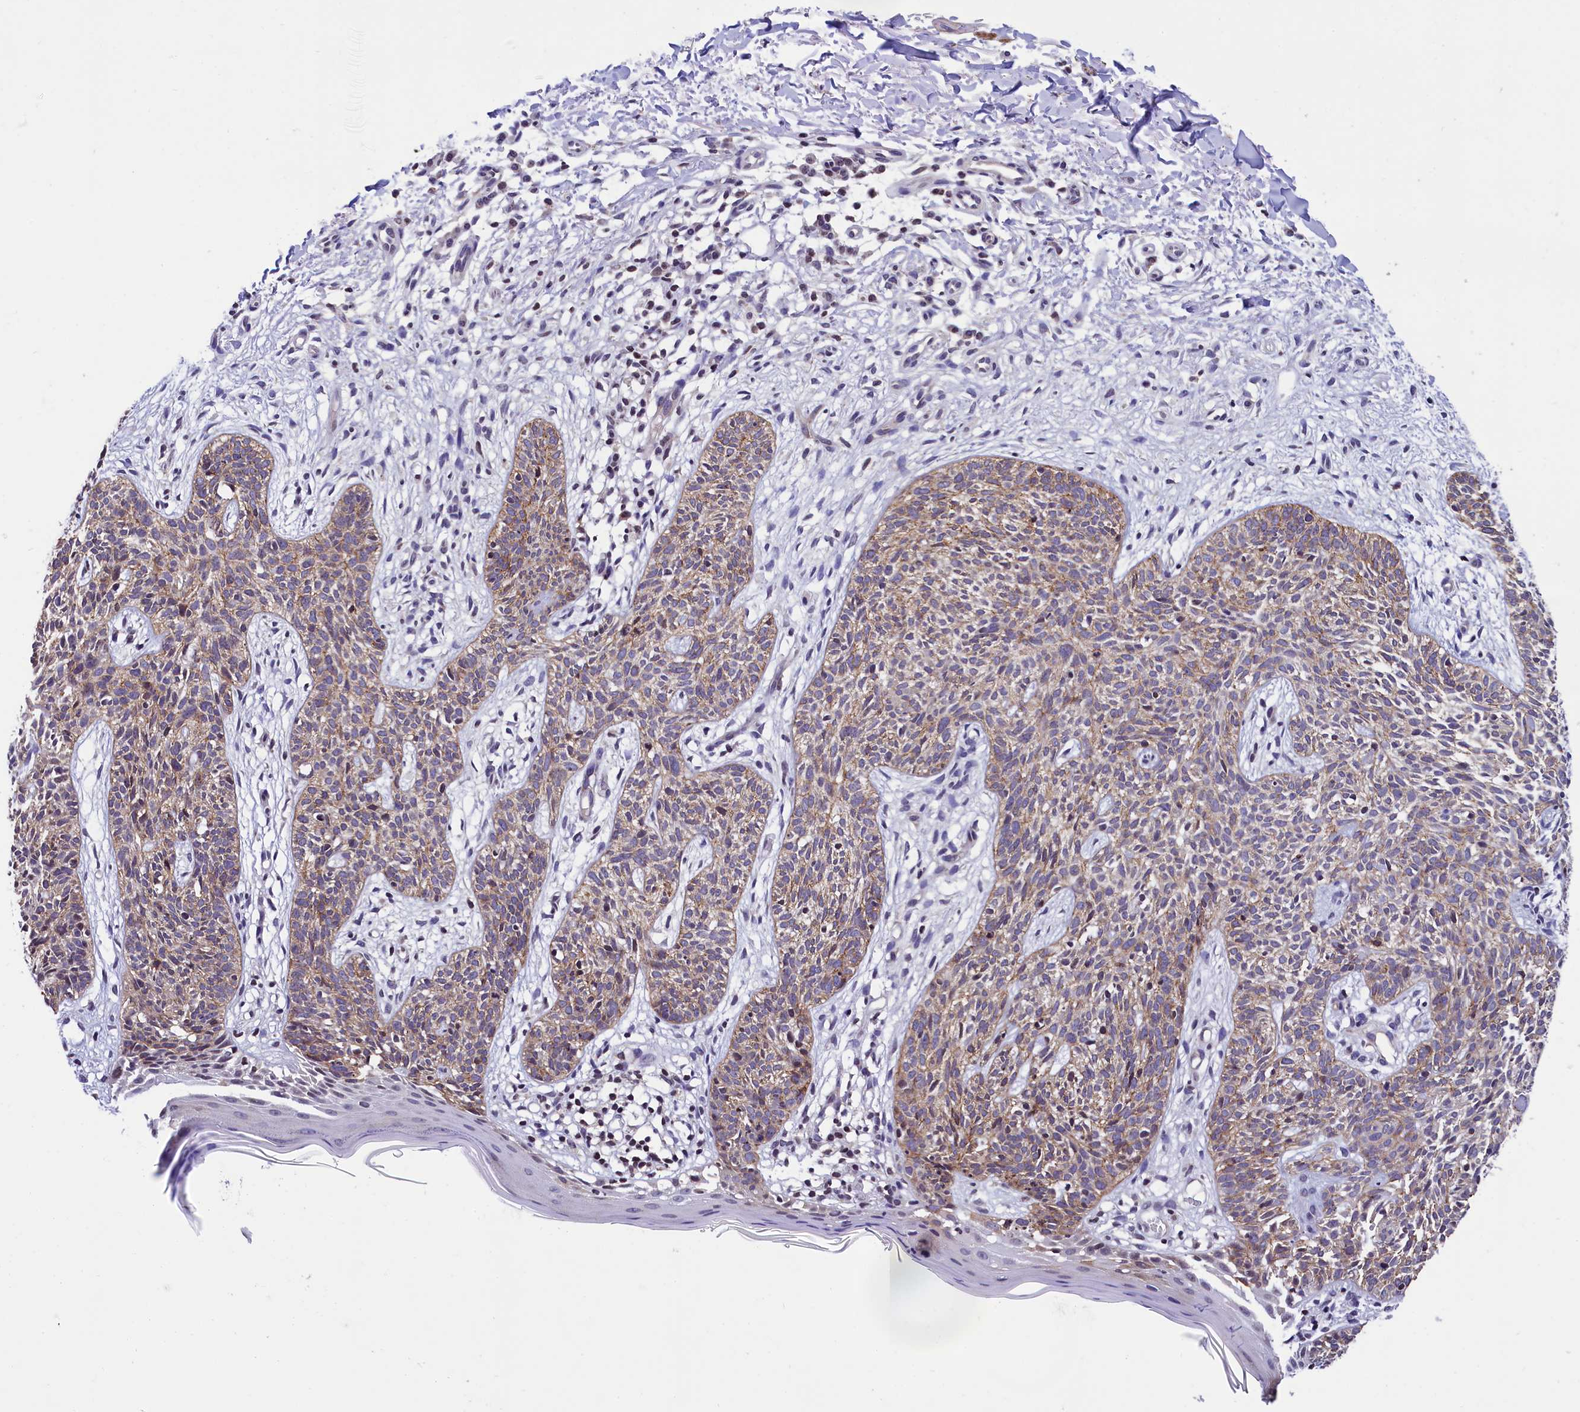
{"staining": {"intensity": "weak", "quantity": ">75%", "location": "cytoplasmic/membranous"}, "tissue": "skin cancer", "cell_type": "Tumor cells", "image_type": "cancer", "snomed": [{"axis": "morphology", "description": "Basal cell carcinoma"}, {"axis": "topography", "description": "Skin"}], "caption": "The immunohistochemical stain labels weak cytoplasmic/membranous staining in tumor cells of basal cell carcinoma (skin) tissue. The protein of interest is shown in brown color, while the nuclei are stained blue.", "gene": "ZNF2", "patient": {"sex": "female", "age": 66}}